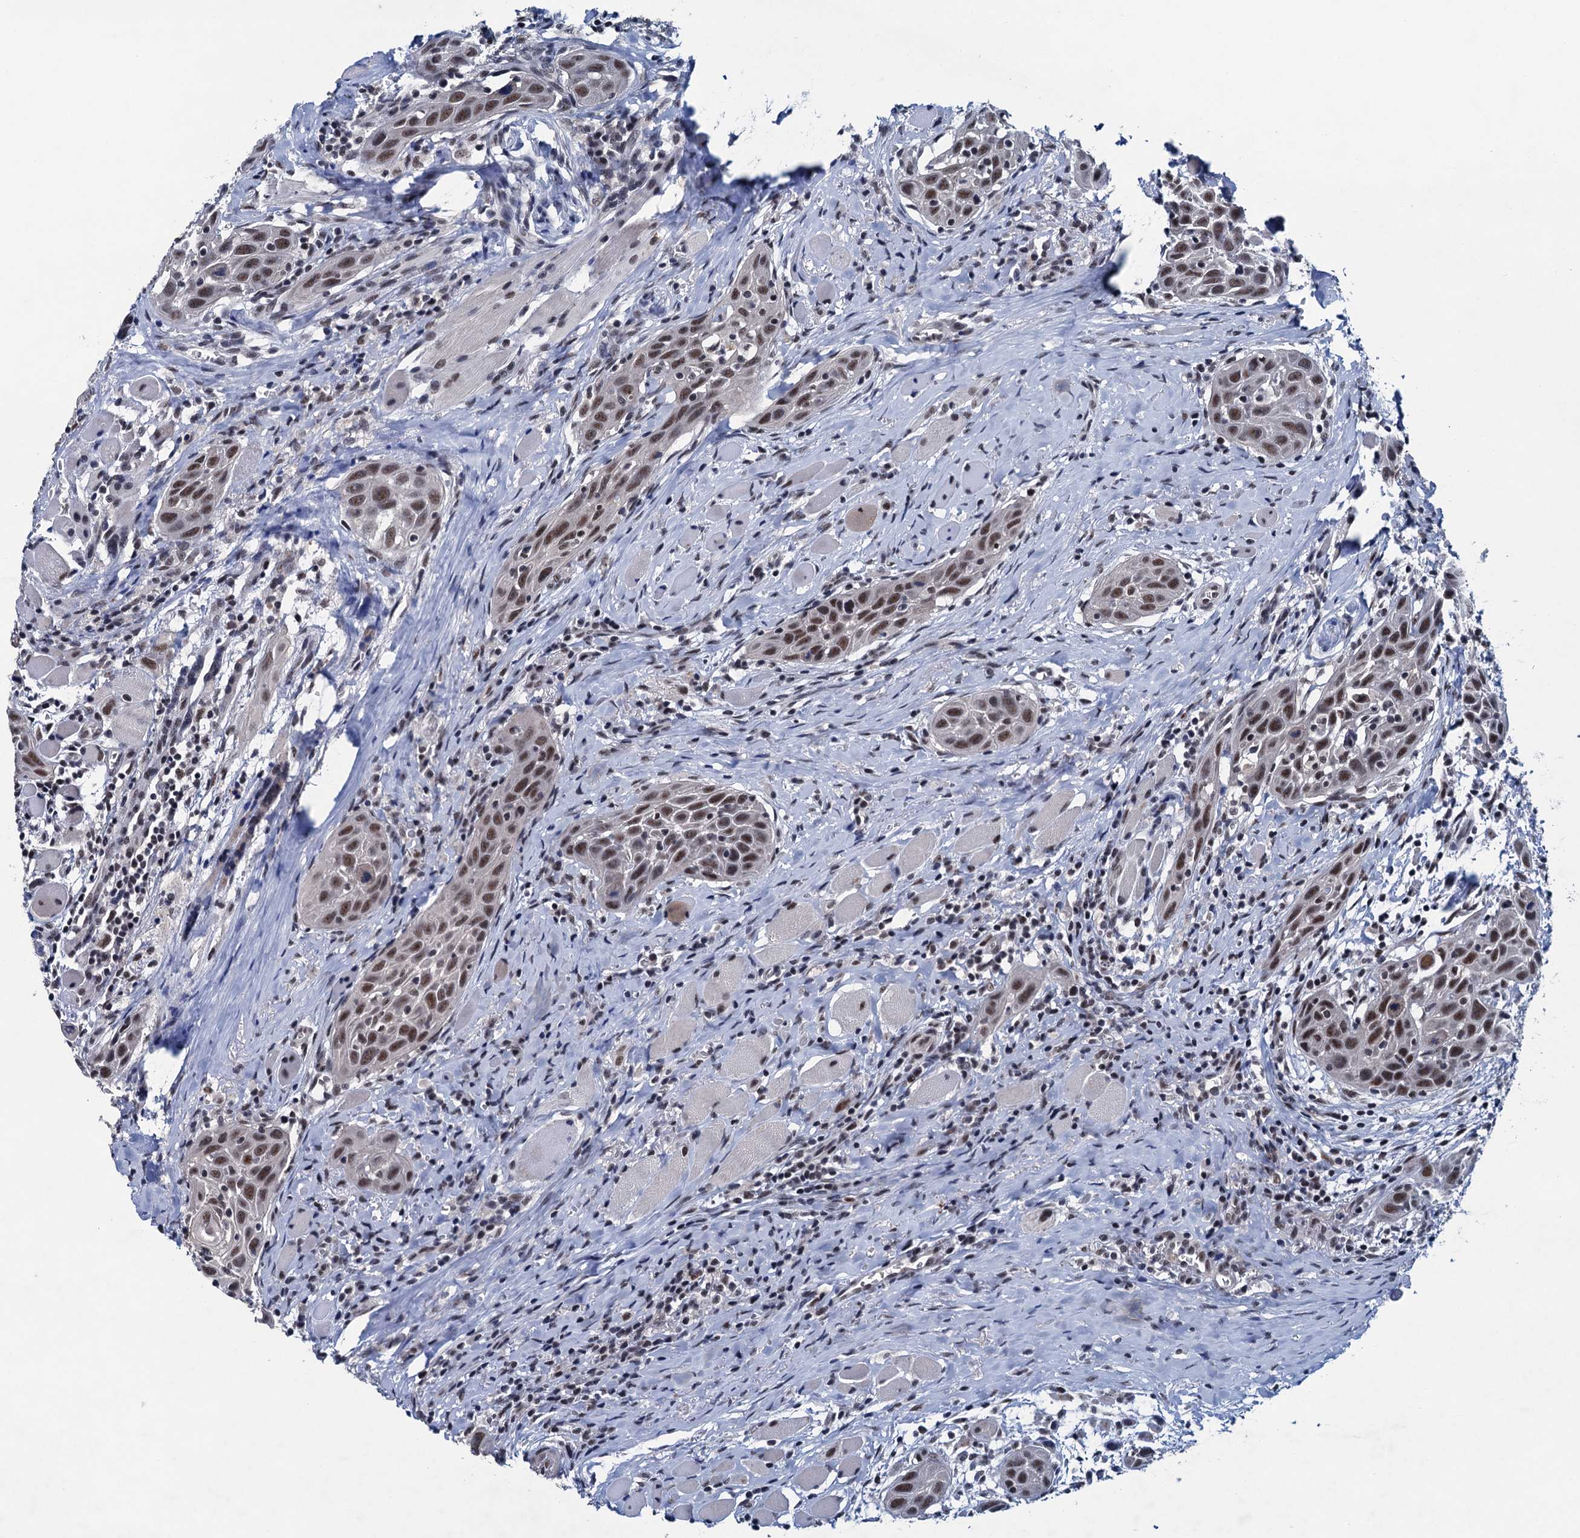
{"staining": {"intensity": "moderate", "quantity": ">75%", "location": "nuclear"}, "tissue": "head and neck cancer", "cell_type": "Tumor cells", "image_type": "cancer", "snomed": [{"axis": "morphology", "description": "Squamous cell carcinoma, NOS"}, {"axis": "topography", "description": "Oral tissue"}, {"axis": "topography", "description": "Head-Neck"}], "caption": "A brown stain labels moderate nuclear expression of a protein in human squamous cell carcinoma (head and neck) tumor cells.", "gene": "FNBP4", "patient": {"sex": "female", "age": 50}}